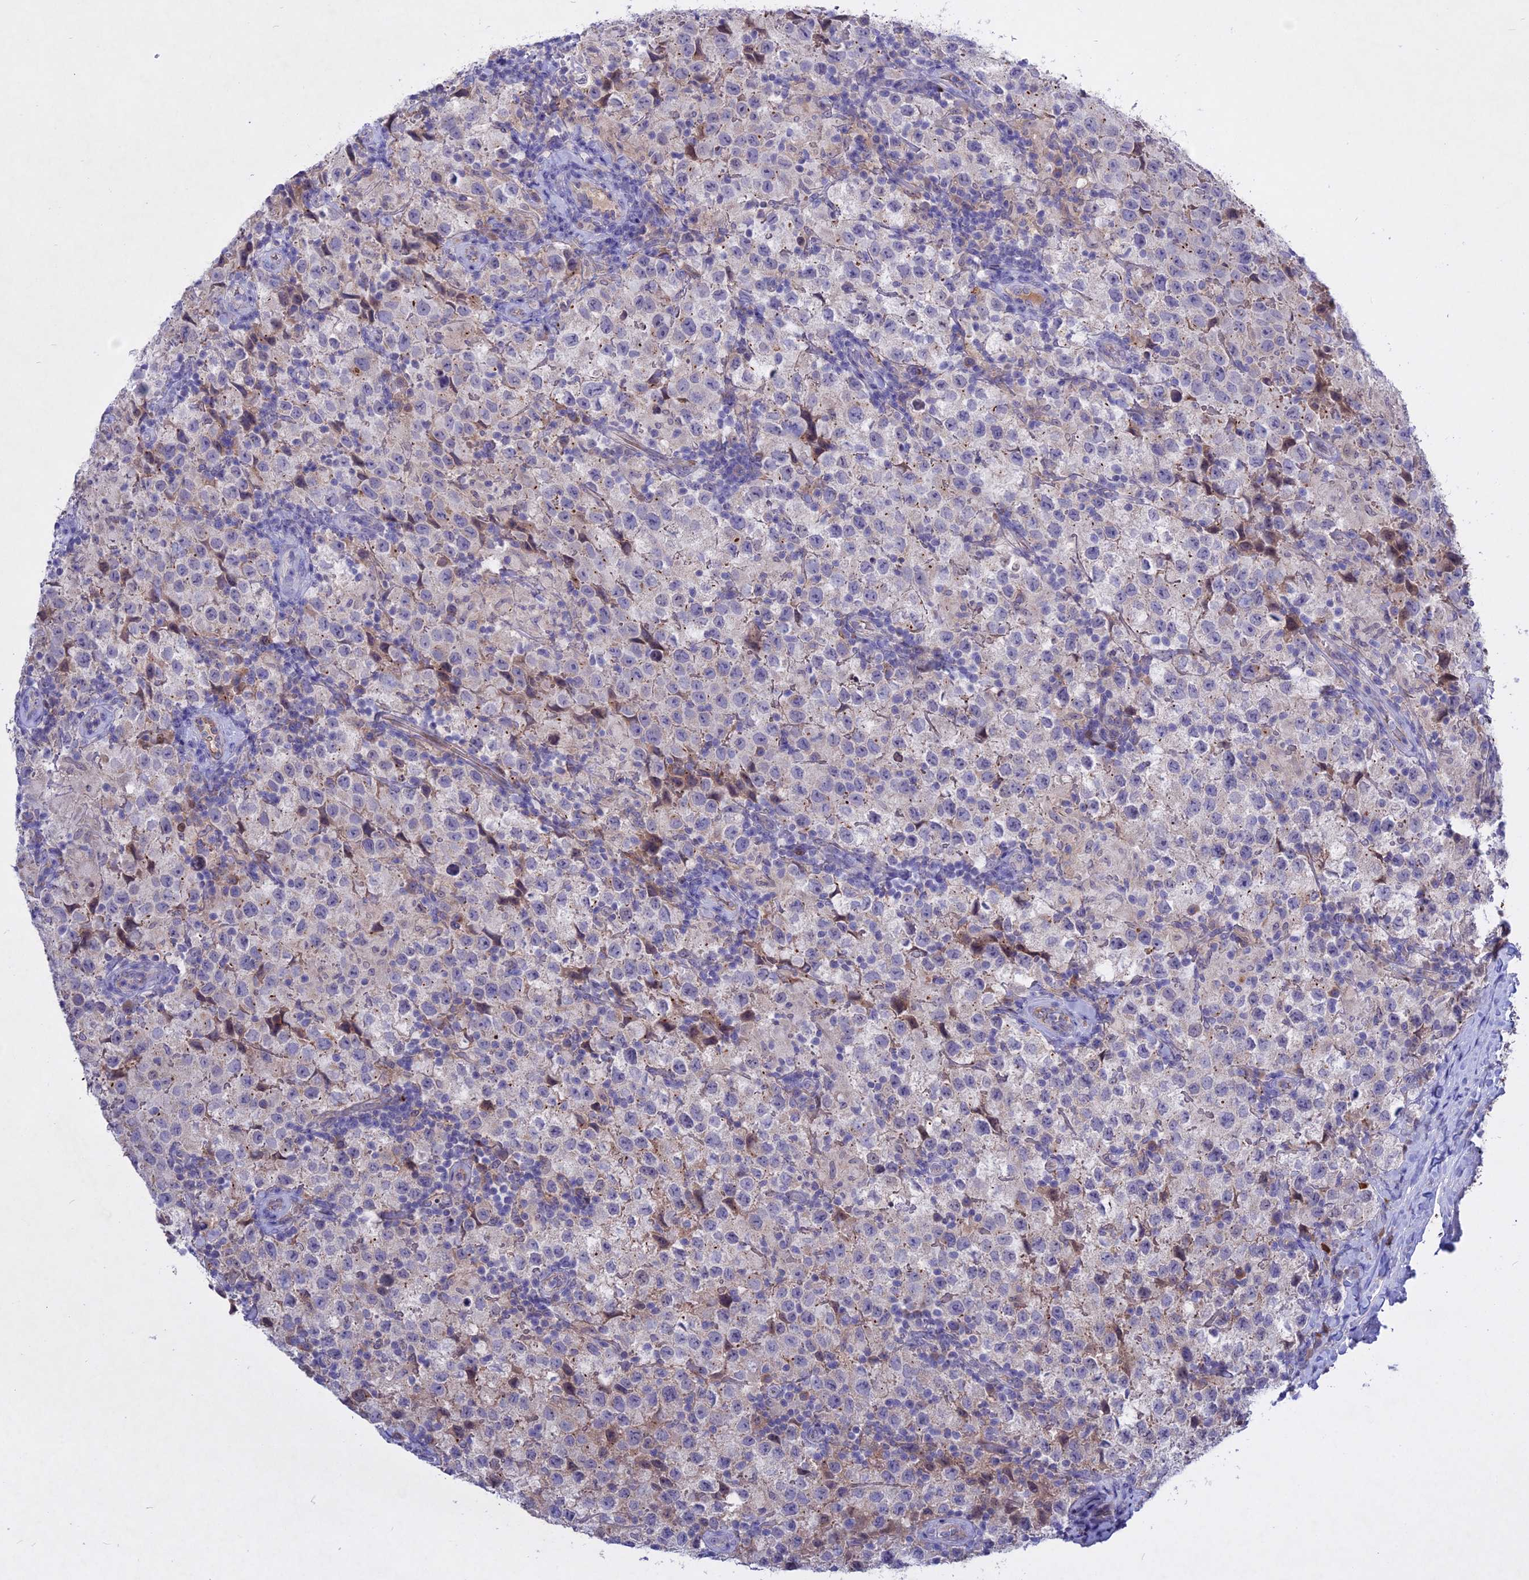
{"staining": {"intensity": "negative", "quantity": "none", "location": "none"}, "tissue": "testis cancer", "cell_type": "Tumor cells", "image_type": "cancer", "snomed": [{"axis": "morphology", "description": "Seminoma, NOS"}, {"axis": "morphology", "description": "Carcinoma, Embryonal, NOS"}, {"axis": "topography", "description": "Testis"}], "caption": "Protein analysis of testis cancer reveals no significant expression in tumor cells.", "gene": "GK5", "patient": {"sex": "male", "age": 41}}